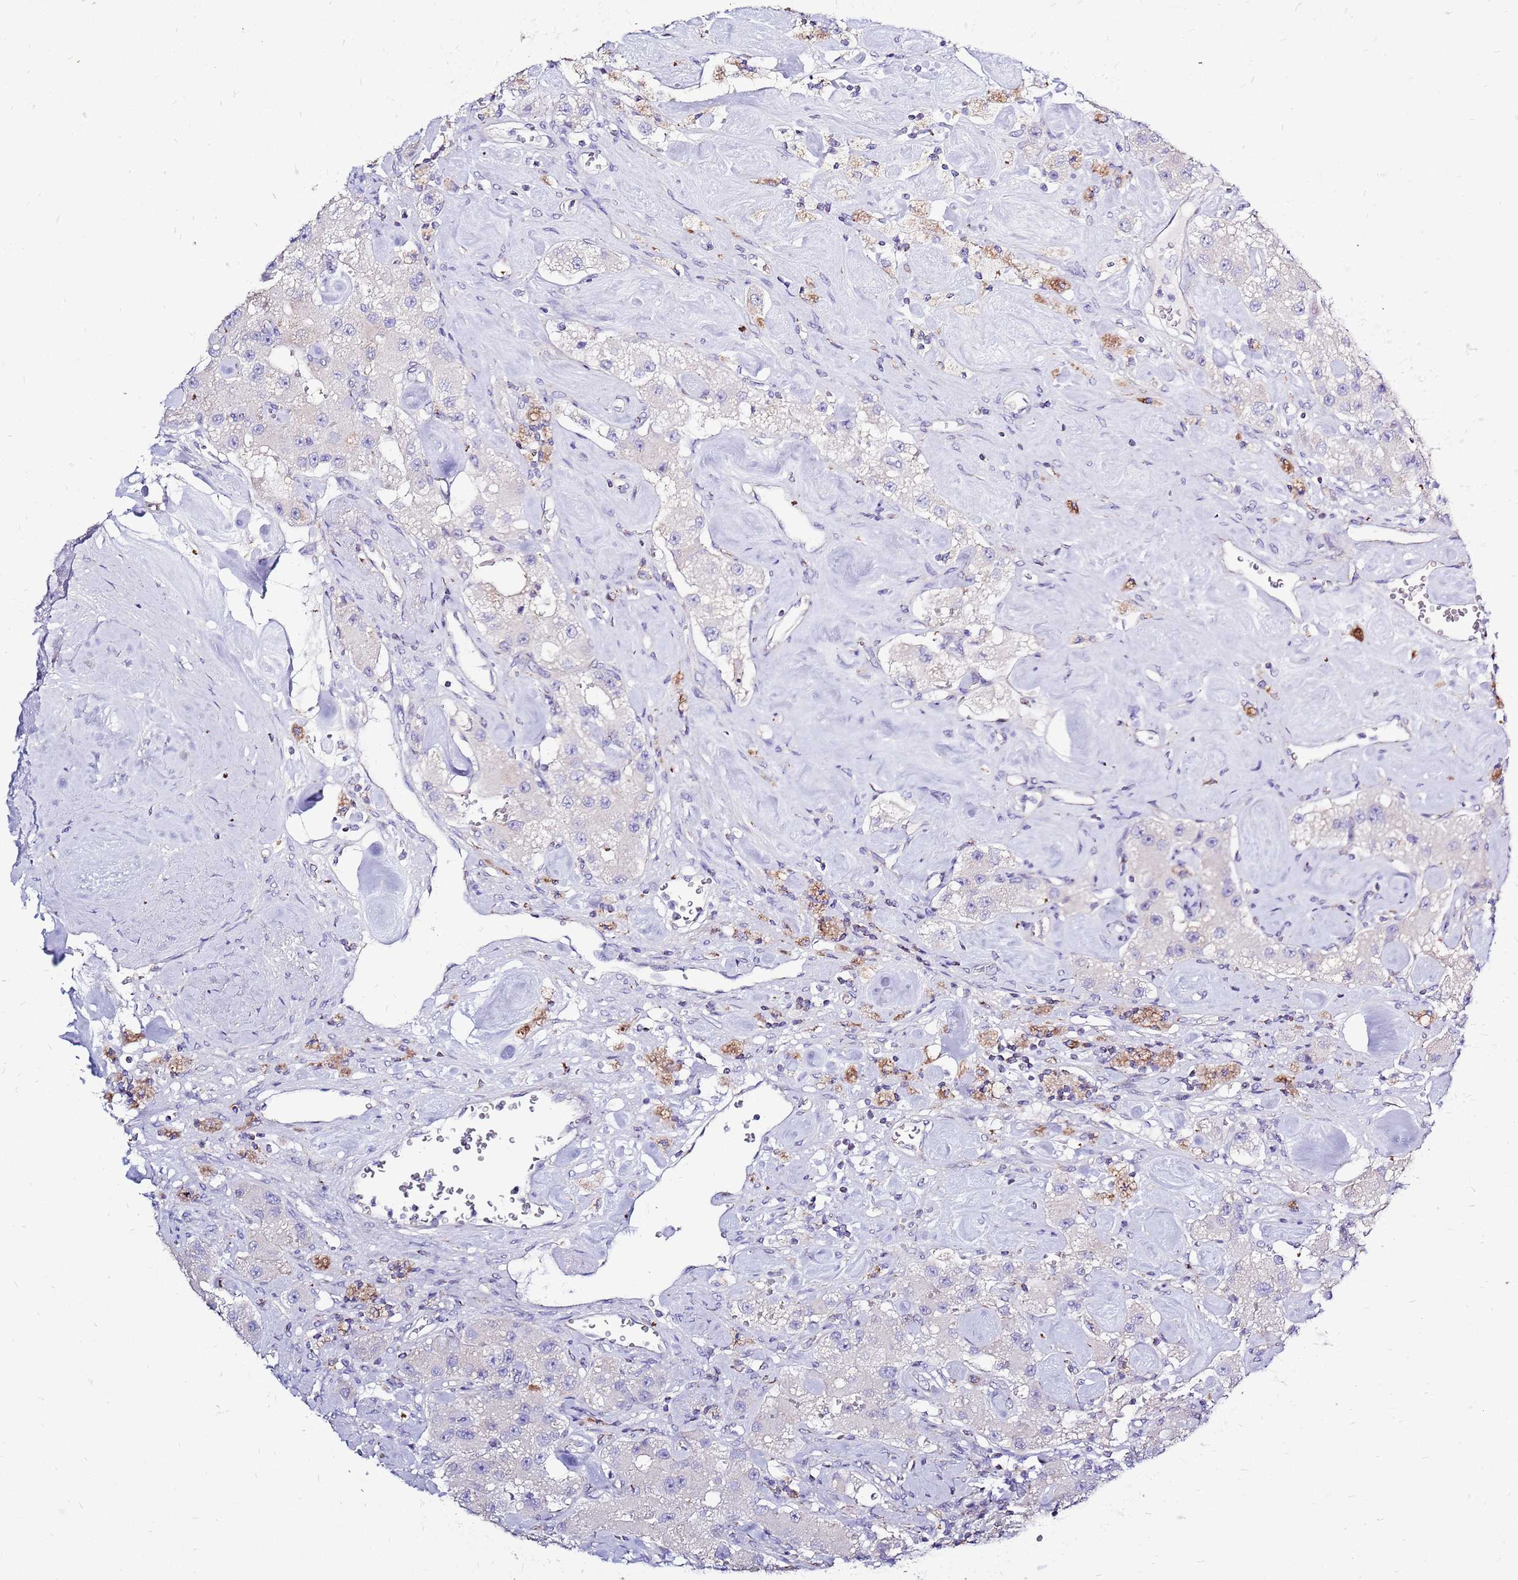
{"staining": {"intensity": "negative", "quantity": "none", "location": "none"}, "tissue": "carcinoid", "cell_type": "Tumor cells", "image_type": "cancer", "snomed": [{"axis": "morphology", "description": "Carcinoid, malignant, NOS"}, {"axis": "topography", "description": "Pancreas"}], "caption": "High power microscopy photomicrograph of an IHC histopathology image of carcinoid, revealing no significant staining in tumor cells.", "gene": "IGF1R", "patient": {"sex": "male", "age": 41}}